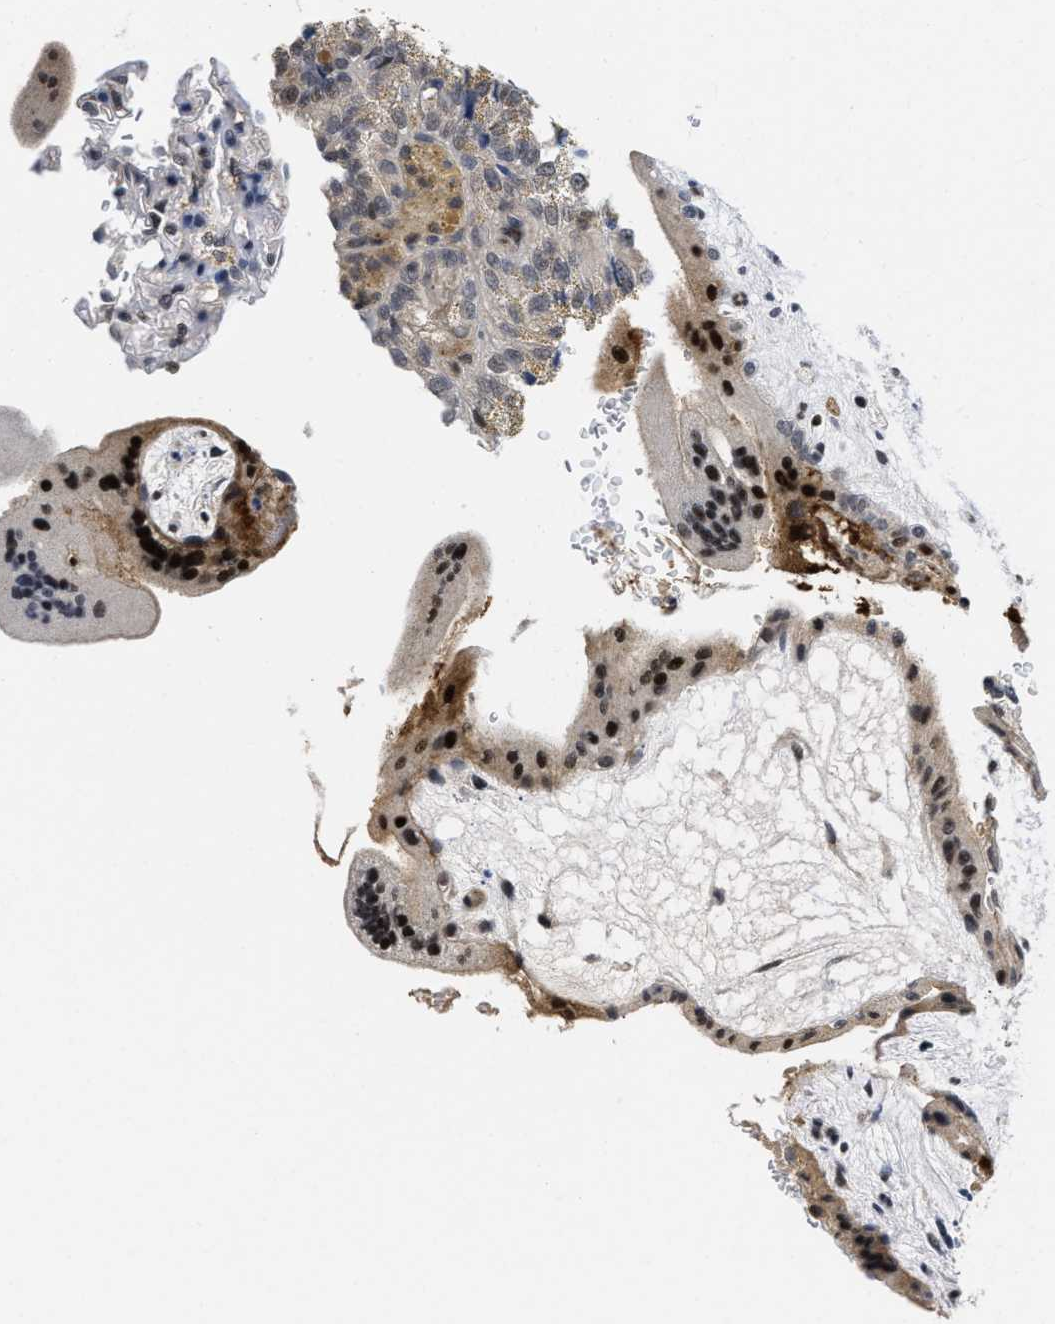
{"staining": {"intensity": "strong", "quantity": ">75%", "location": "nuclear"}, "tissue": "placenta", "cell_type": "Decidual cells", "image_type": "normal", "snomed": [{"axis": "morphology", "description": "Normal tissue, NOS"}, {"axis": "topography", "description": "Placenta"}], "caption": "The image shows a brown stain indicating the presence of a protein in the nuclear of decidual cells in placenta. Nuclei are stained in blue.", "gene": "HIF1A", "patient": {"sex": "female", "age": 35}}